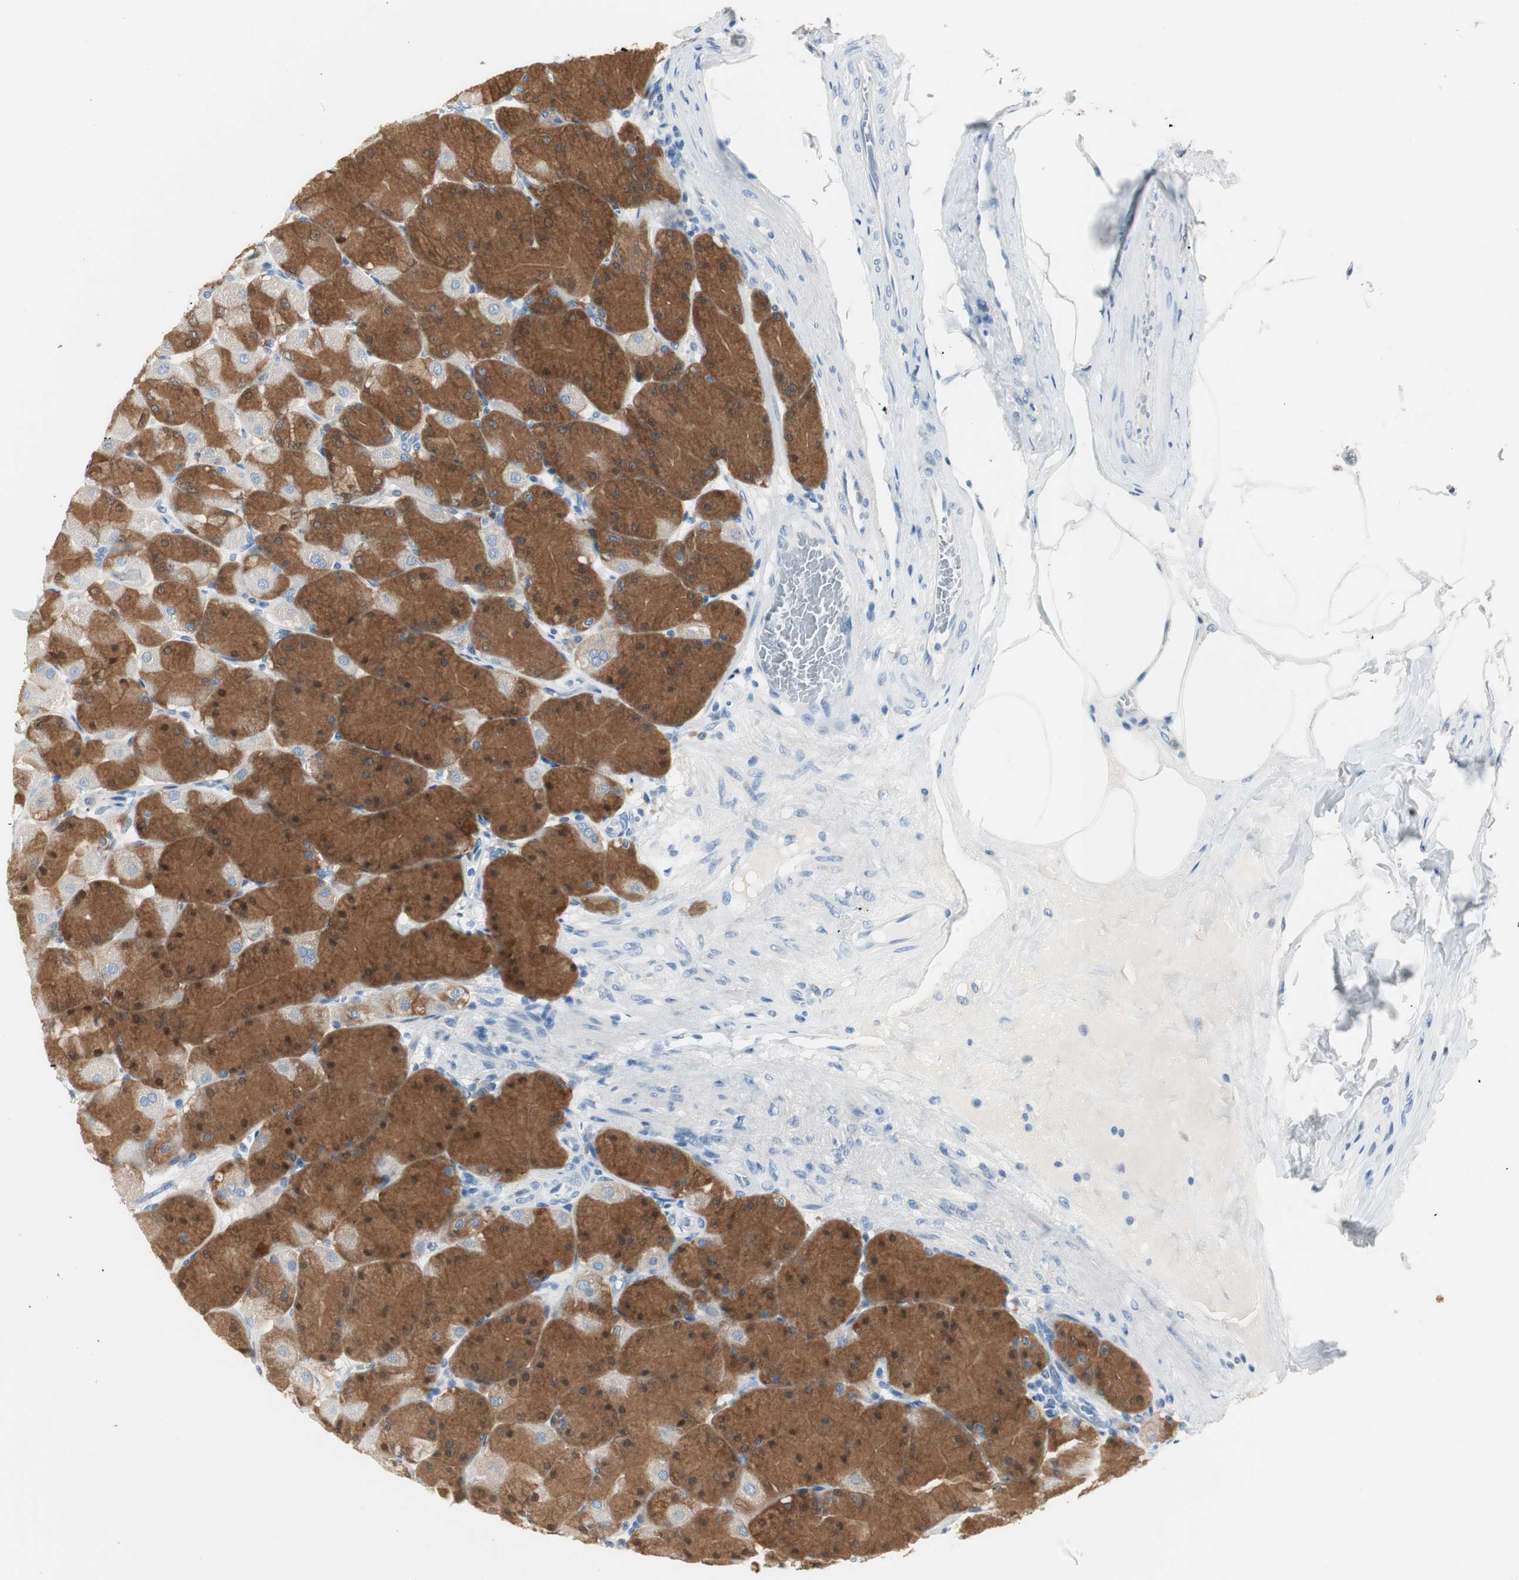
{"staining": {"intensity": "strong", "quantity": ">75%", "location": "cytoplasmic/membranous,nuclear"}, "tissue": "stomach", "cell_type": "Glandular cells", "image_type": "normal", "snomed": [{"axis": "morphology", "description": "Normal tissue, NOS"}, {"axis": "topography", "description": "Stomach, upper"}], "caption": "Immunohistochemical staining of benign stomach displays >75% levels of strong cytoplasmic/membranous,nuclear protein expression in about >75% of glandular cells.", "gene": "FBP1", "patient": {"sex": "female", "age": 56}}